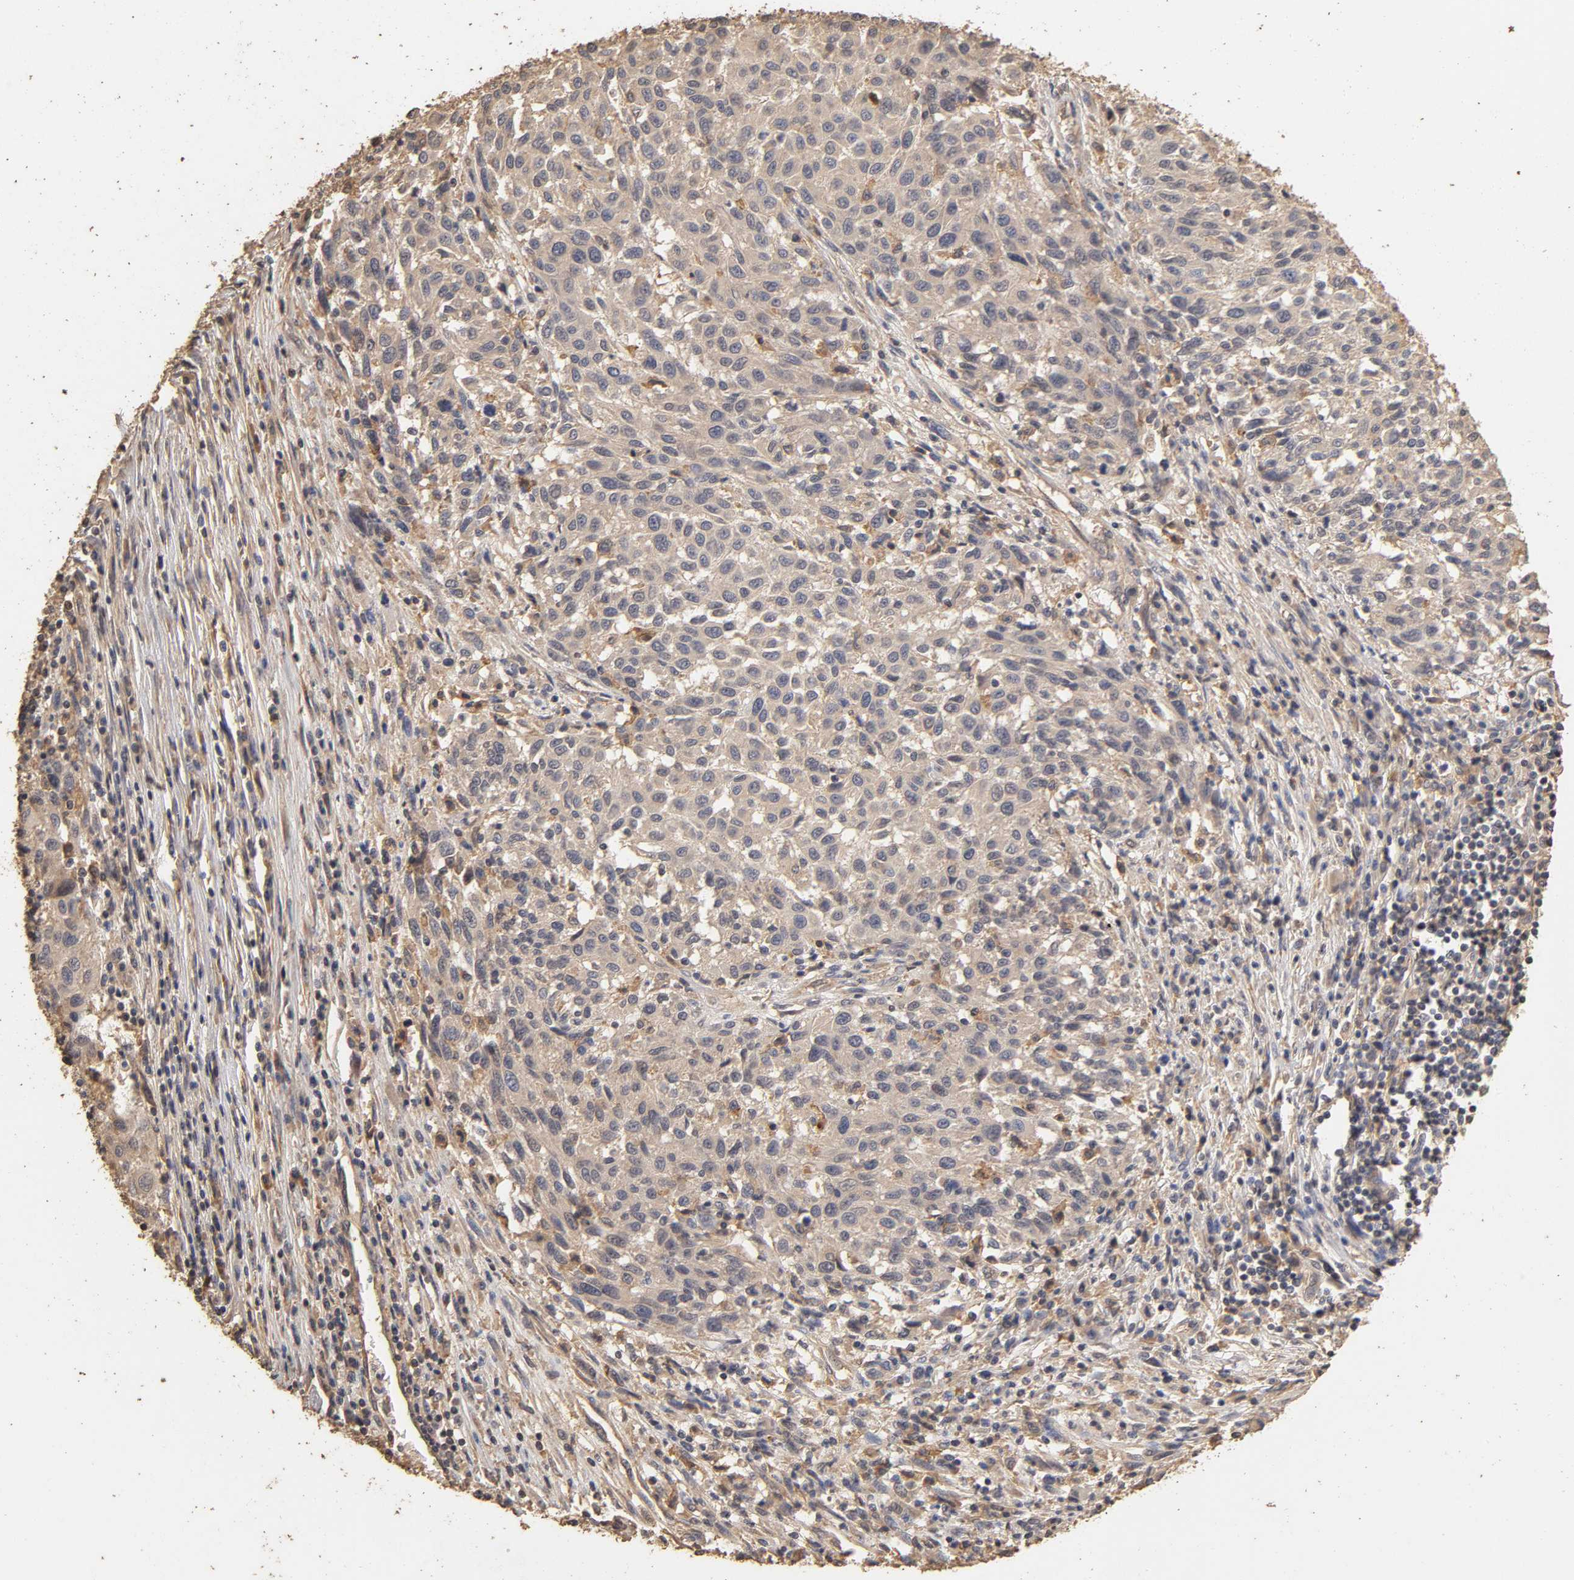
{"staining": {"intensity": "weak", "quantity": "25%-75%", "location": "cytoplasmic/membranous"}, "tissue": "melanoma", "cell_type": "Tumor cells", "image_type": "cancer", "snomed": [{"axis": "morphology", "description": "Malignant melanoma, Metastatic site"}, {"axis": "topography", "description": "Lymph node"}], "caption": "Human melanoma stained for a protein (brown) displays weak cytoplasmic/membranous positive expression in about 25%-75% of tumor cells.", "gene": "VSIG4", "patient": {"sex": "male", "age": 61}}